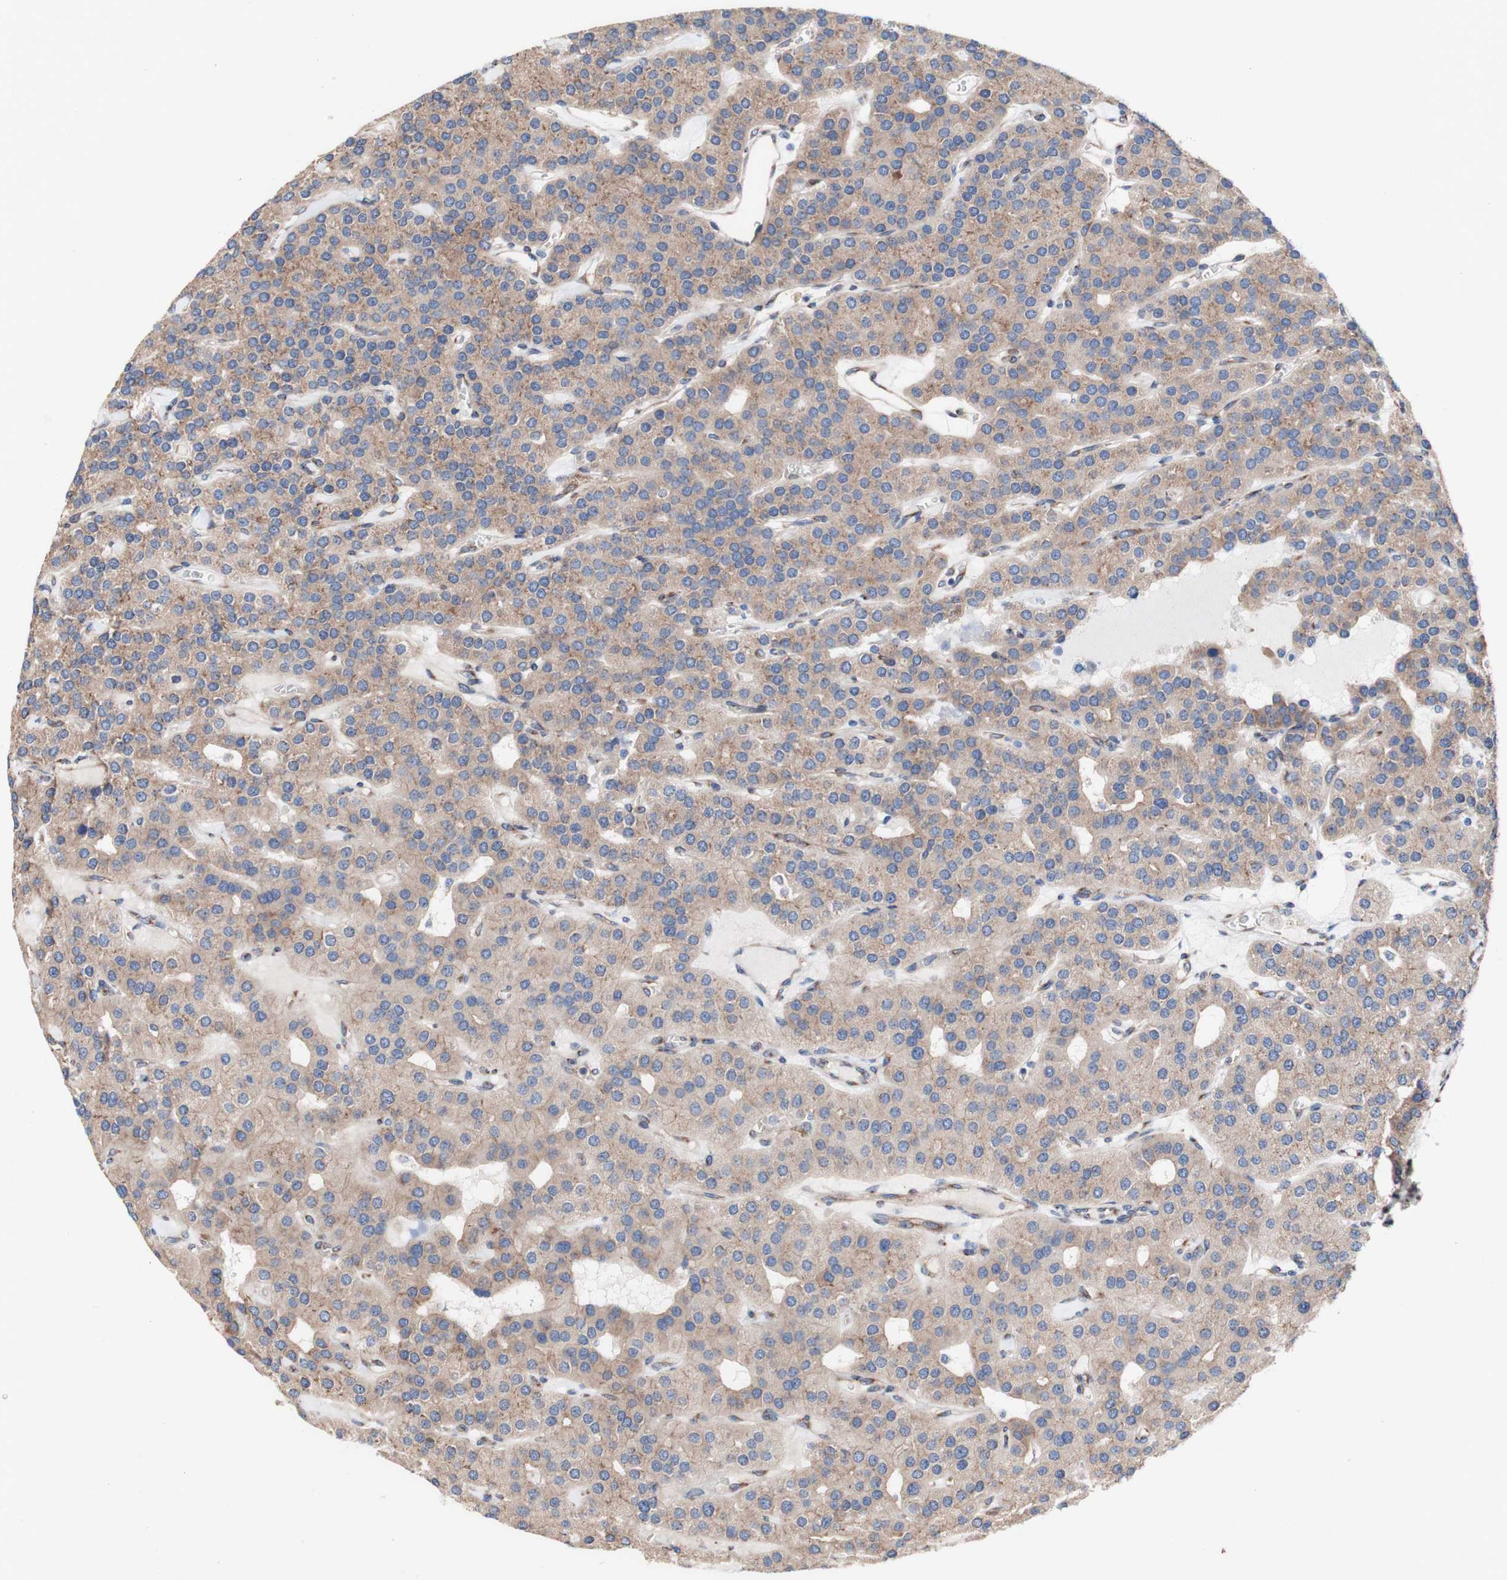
{"staining": {"intensity": "moderate", "quantity": ">75%", "location": "cytoplasmic/membranous"}, "tissue": "parathyroid gland", "cell_type": "Glandular cells", "image_type": "normal", "snomed": [{"axis": "morphology", "description": "Normal tissue, NOS"}, {"axis": "morphology", "description": "Adenoma, NOS"}, {"axis": "topography", "description": "Parathyroid gland"}], "caption": "Immunohistochemistry staining of normal parathyroid gland, which exhibits medium levels of moderate cytoplasmic/membranous staining in about >75% of glandular cells indicating moderate cytoplasmic/membranous protein positivity. The staining was performed using DAB (3,3'-diaminobenzidine) (brown) for protein detection and nuclei were counterstained in hematoxylin (blue).", "gene": "LRIG3", "patient": {"sex": "female", "age": 86}}